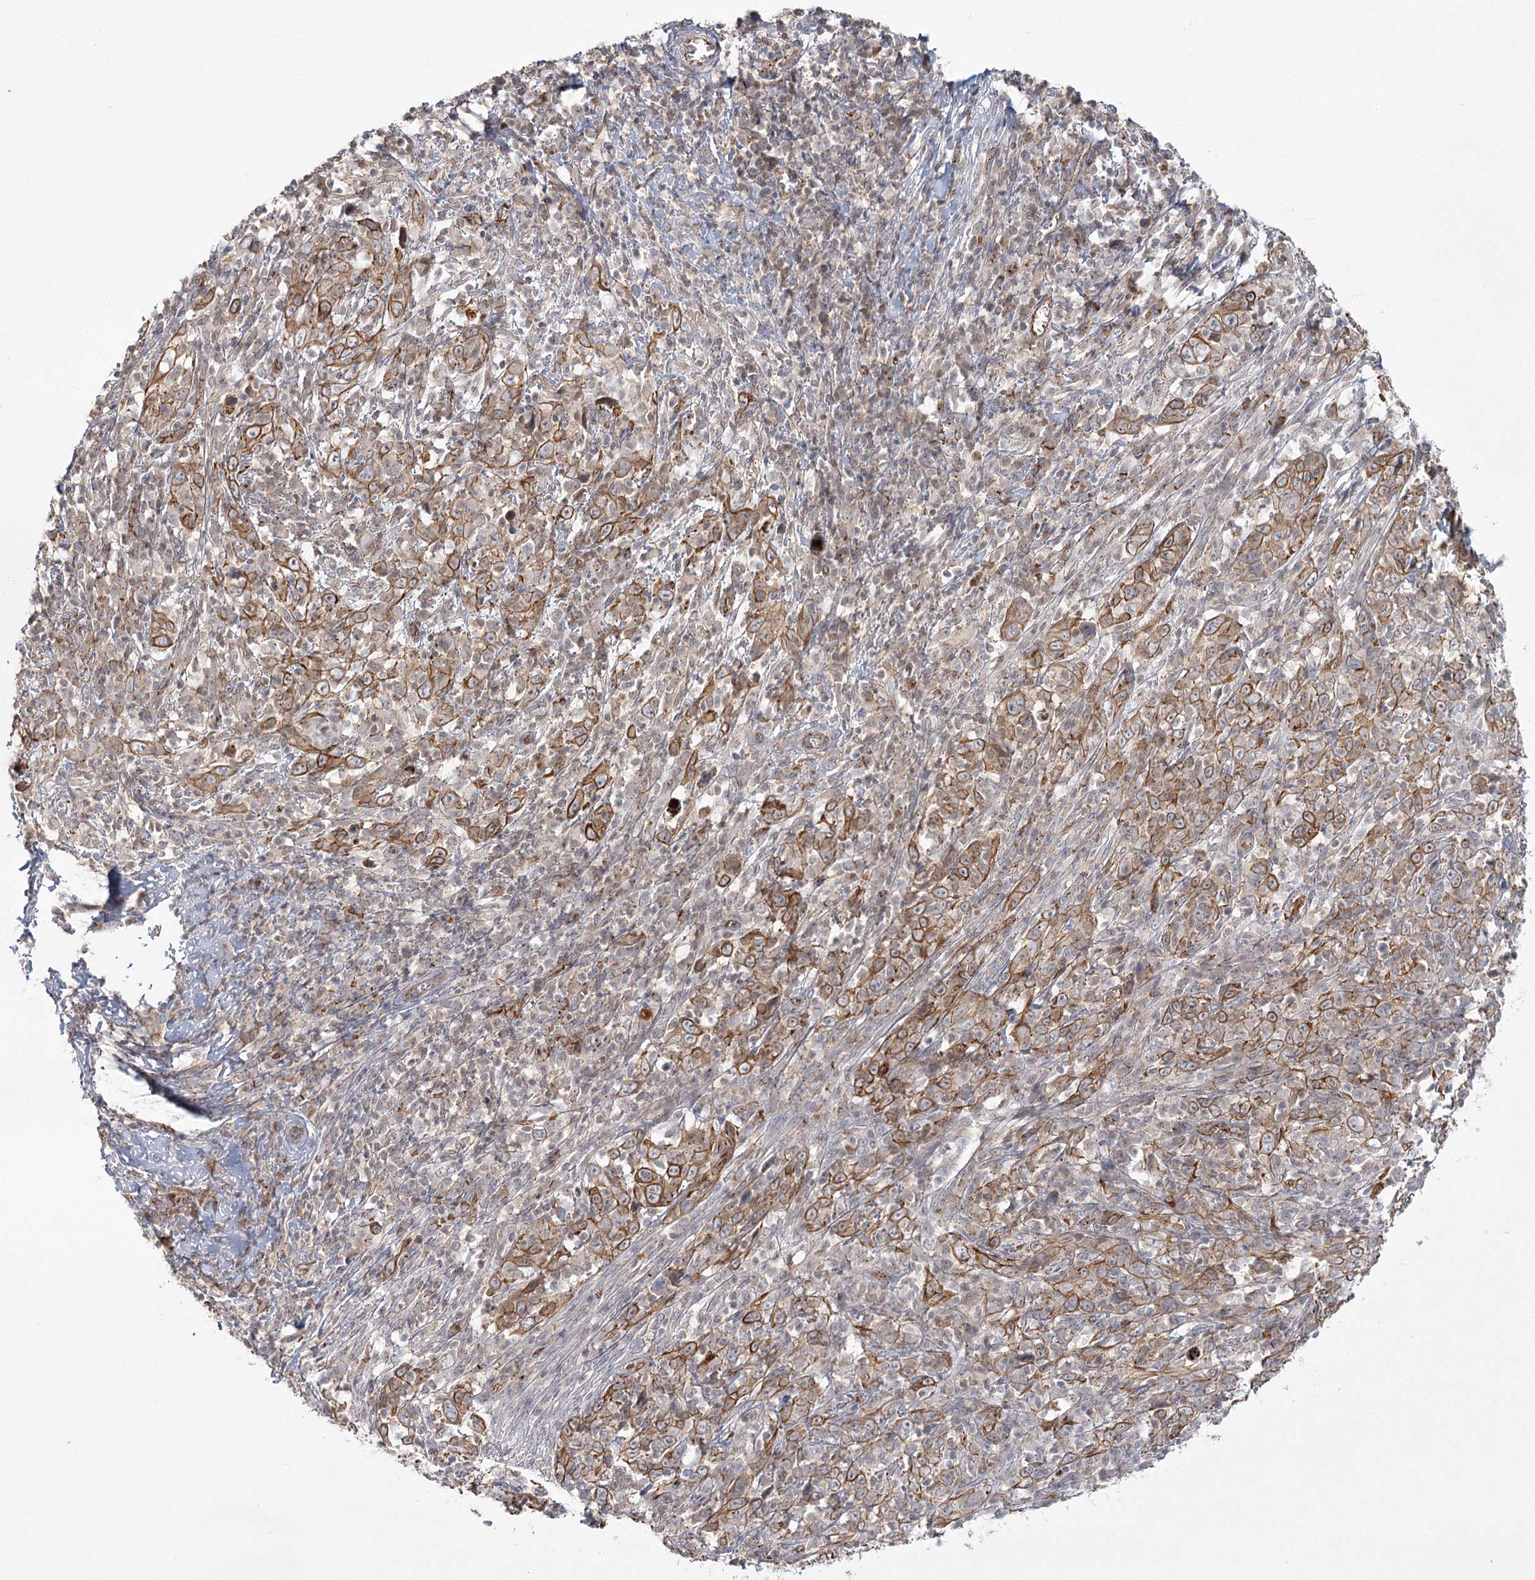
{"staining": {"intensity": "moderate", "quantity": ">75%", "location": "cytoplasmic/membranous"}, "tissue": "cervical cancer", "cell_type": "Tumor cells", "image_type": "cancer", "snomed": [{"axis": "morphology", "description": "Squamous cell carcinoma, NOS"}, {"axis": "topography", "description": "Cervix"}], "caption": "Tumor cells exhibit medium levels of moderate cytoplasmic/membranous staining in about >75% of cells in human cervical cancer.", "gene": "KBTBD4", "patient": {"sex": "female", "age": 46}}